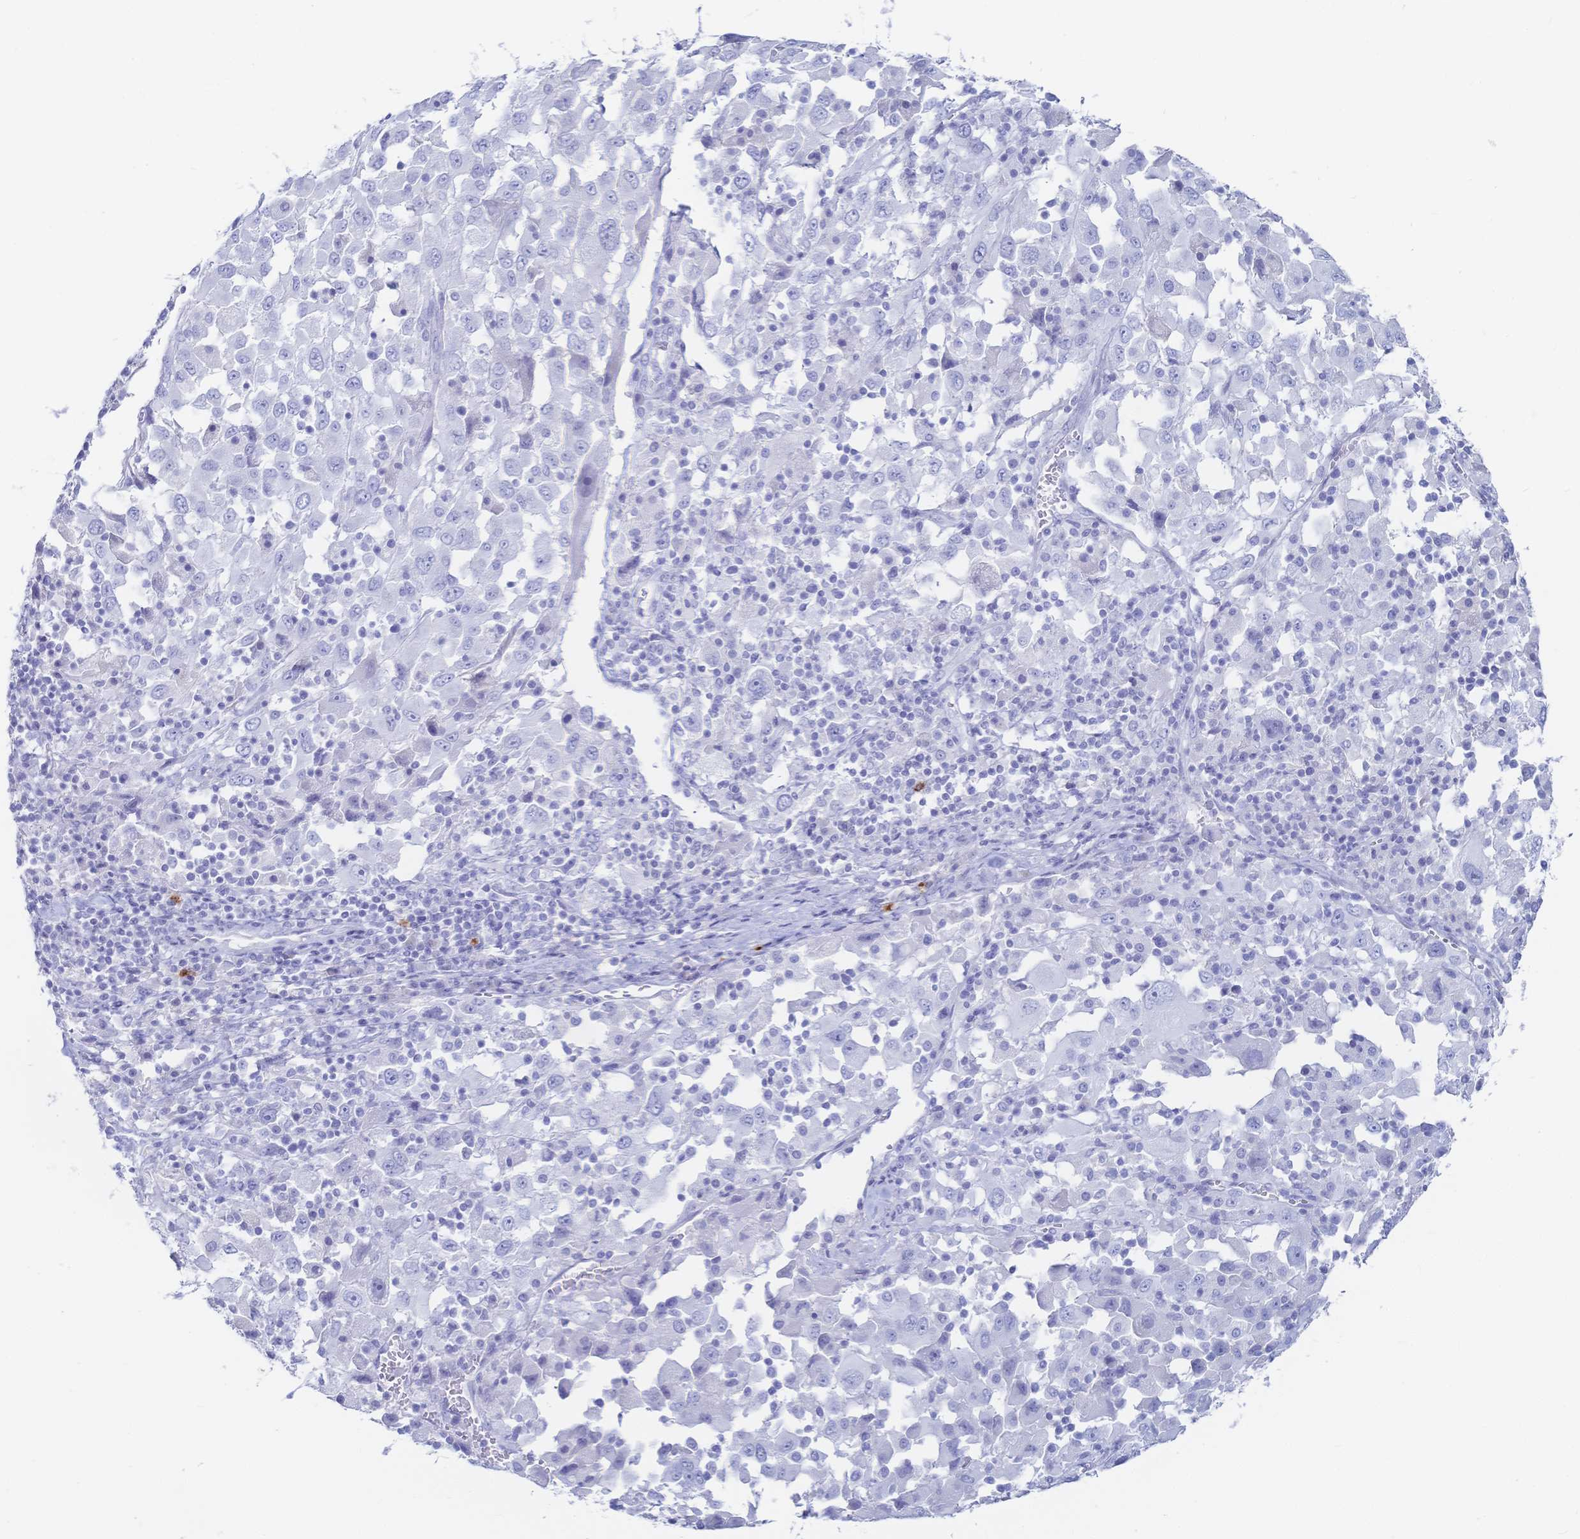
{"staining": {"intensity": "negative", "quantity": "none", "location": "none"}, "tissue": "melanoma", "cell_type": "Tumor cells", "image_type": "cancer", "snomed": [{"axis": "morphology", "description": "Malignant melanoma, Metastatic site"}, {"axis": "topography", "description": "Soft tissue"}], "caption": "The photomicrograph shows no significant expression in tumor cells of malignant melanoma (metastatic site). The staining is performed using DAB brown chromogen with nuclei counter-stained in using hematoxylin.", "gene": "IL2RB", "patient": {"sex": "male", "age": 50}}